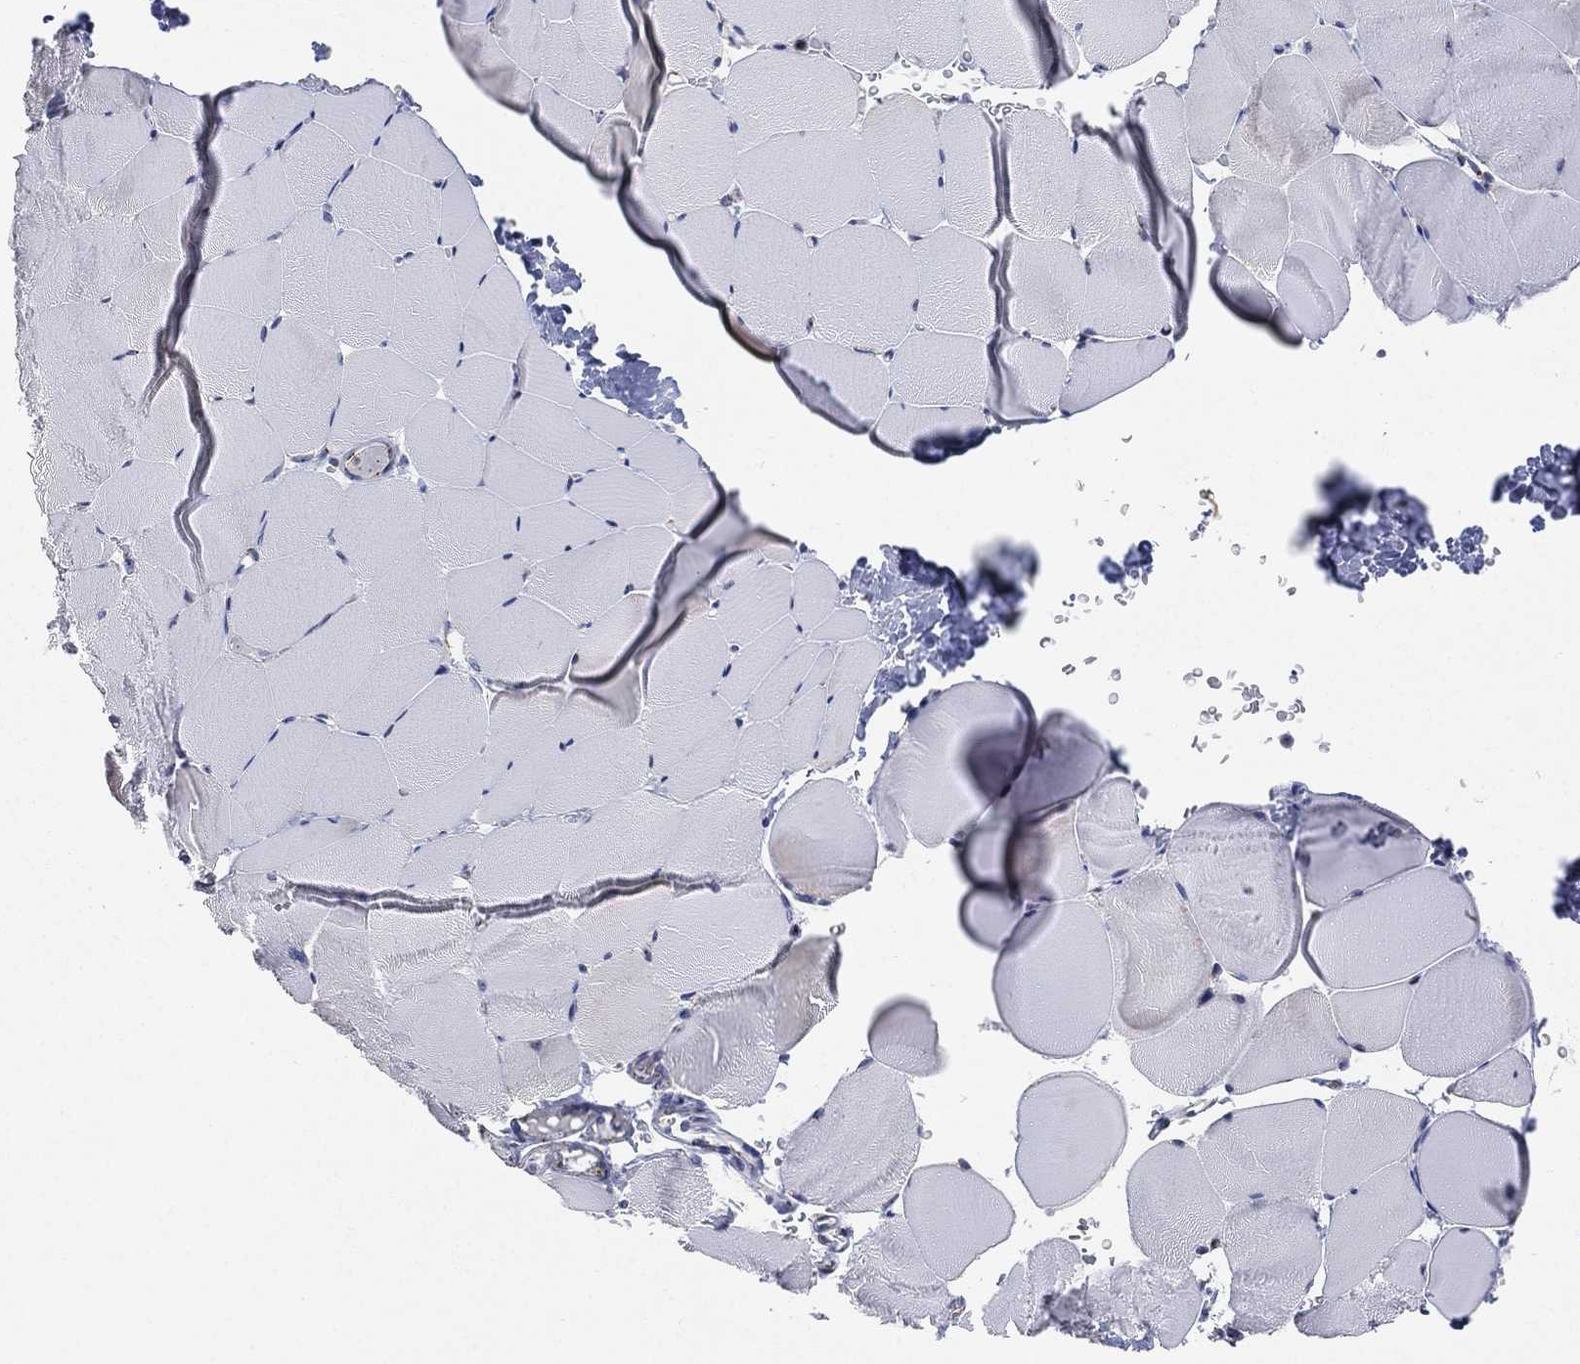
{"staining": {"intensity": "negative", "quantity": "none", "location": "none"}, "tissue": "skeletal muscle", "cell_type": "Myocytes", "image_type": "normal", "snomed": [{"axis": "morphology", "description": "Normal tissue, NOS"}, {"axis": "topography", "description": "Skeletal muscle"}], "caption": "IHC micrograph of normal skeletal muscle stained for a protein (brown), which displays no expression in myocytes.", "gene": "TICAM1", "patient": {"sex": "female", "age": 37}}